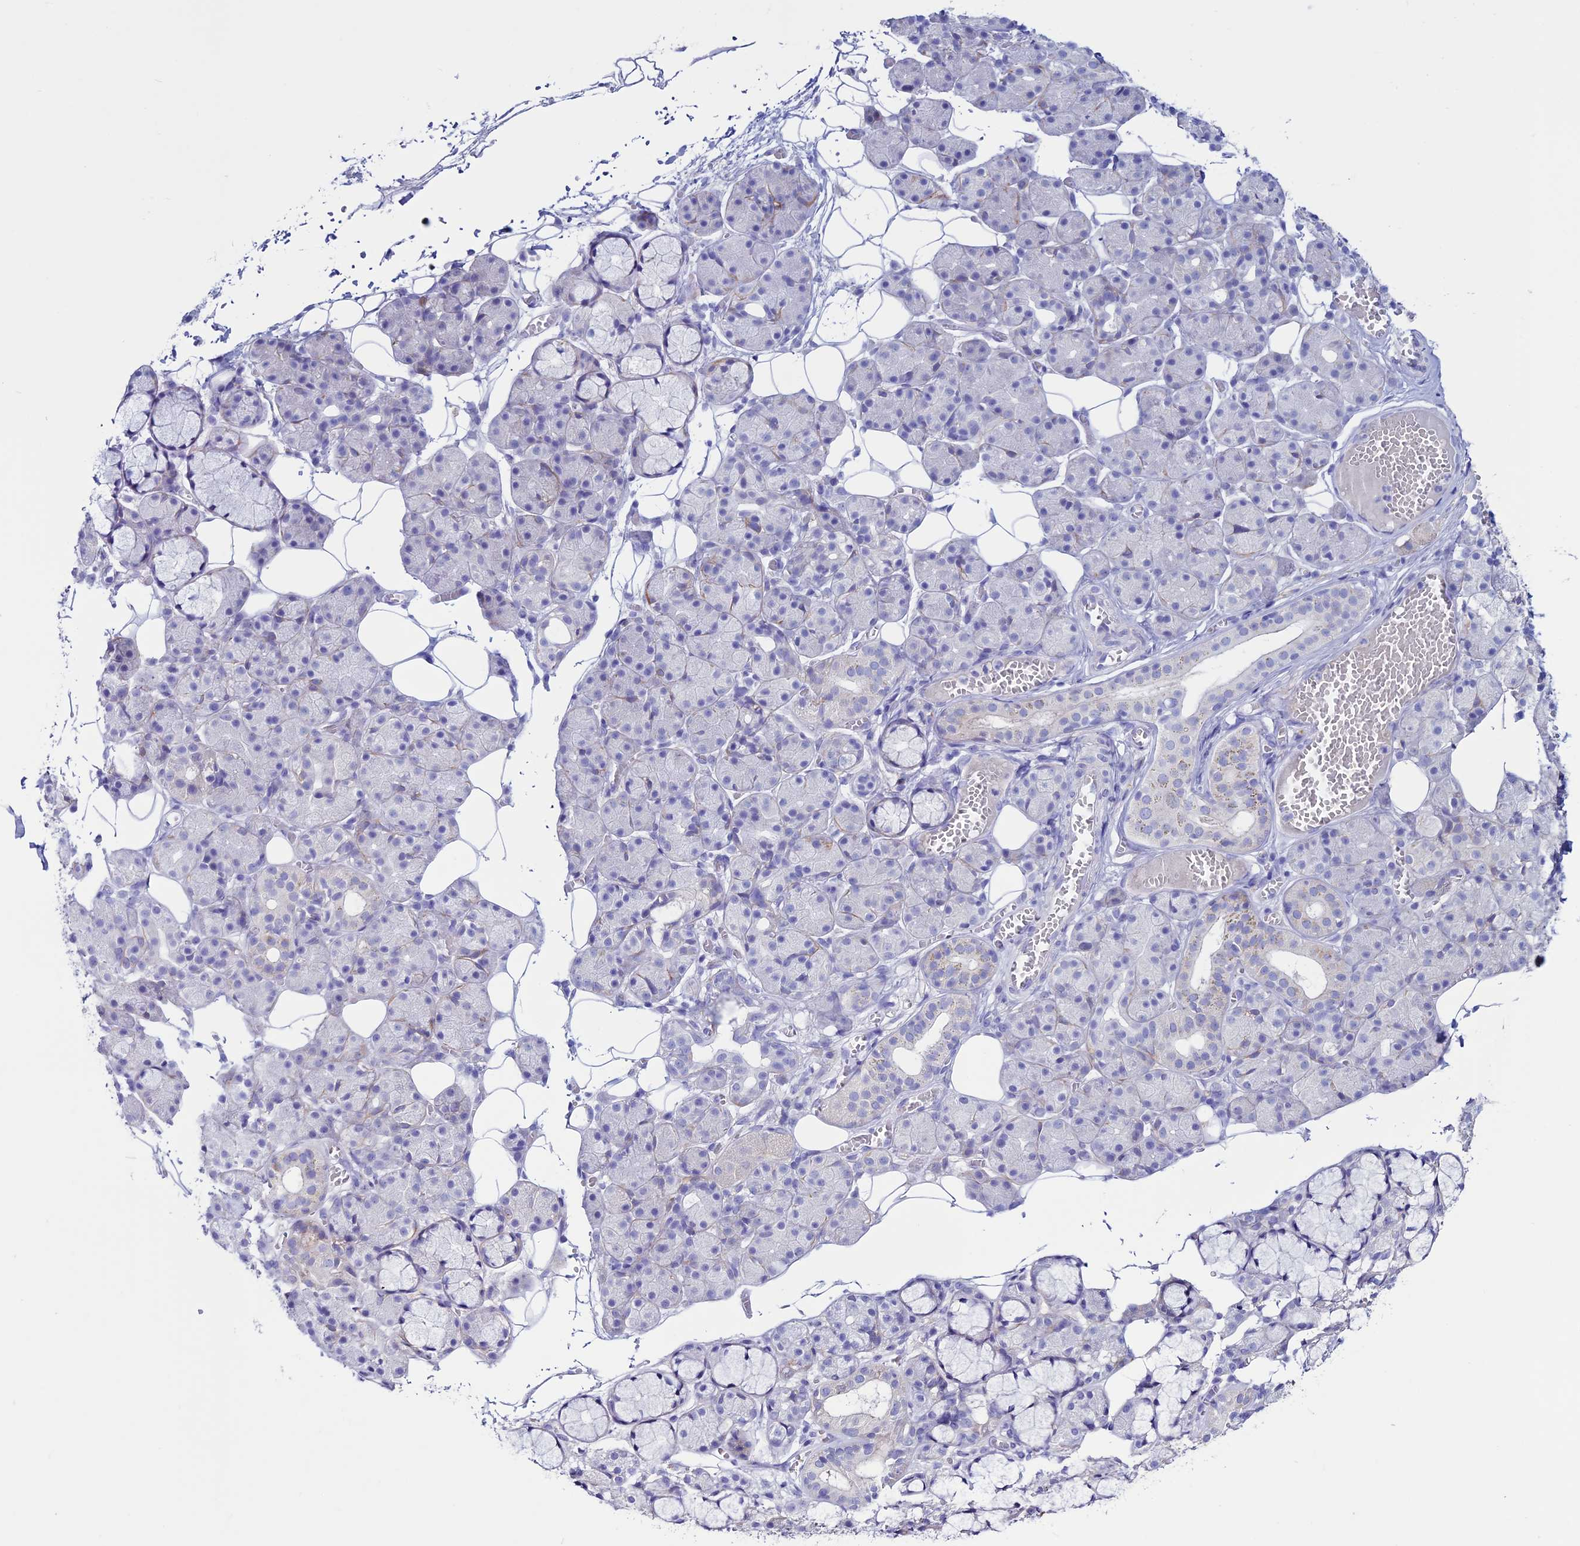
{"staining": {"intensity": "negative", "quantity": "none", "location": "none"}, "tissue": "salivary gland", "cell_type": "Glandular cells", "image_type": "normal", "snomed": [{"axis": "morphology", "description": "Normal tissue, NOS"}, {"axis": "topography", "description": "Salivary gland"}], "caption": "Immunohistochemistry histopathology image of unremarkable salivary gland: salivary gland stained with DAB (3,3'-diaminobenzidine) demonstrates no significant protein positivity in glandular cells.", "gene": "CLEC2L", "patient": {"sex": "male", "age": 63}}